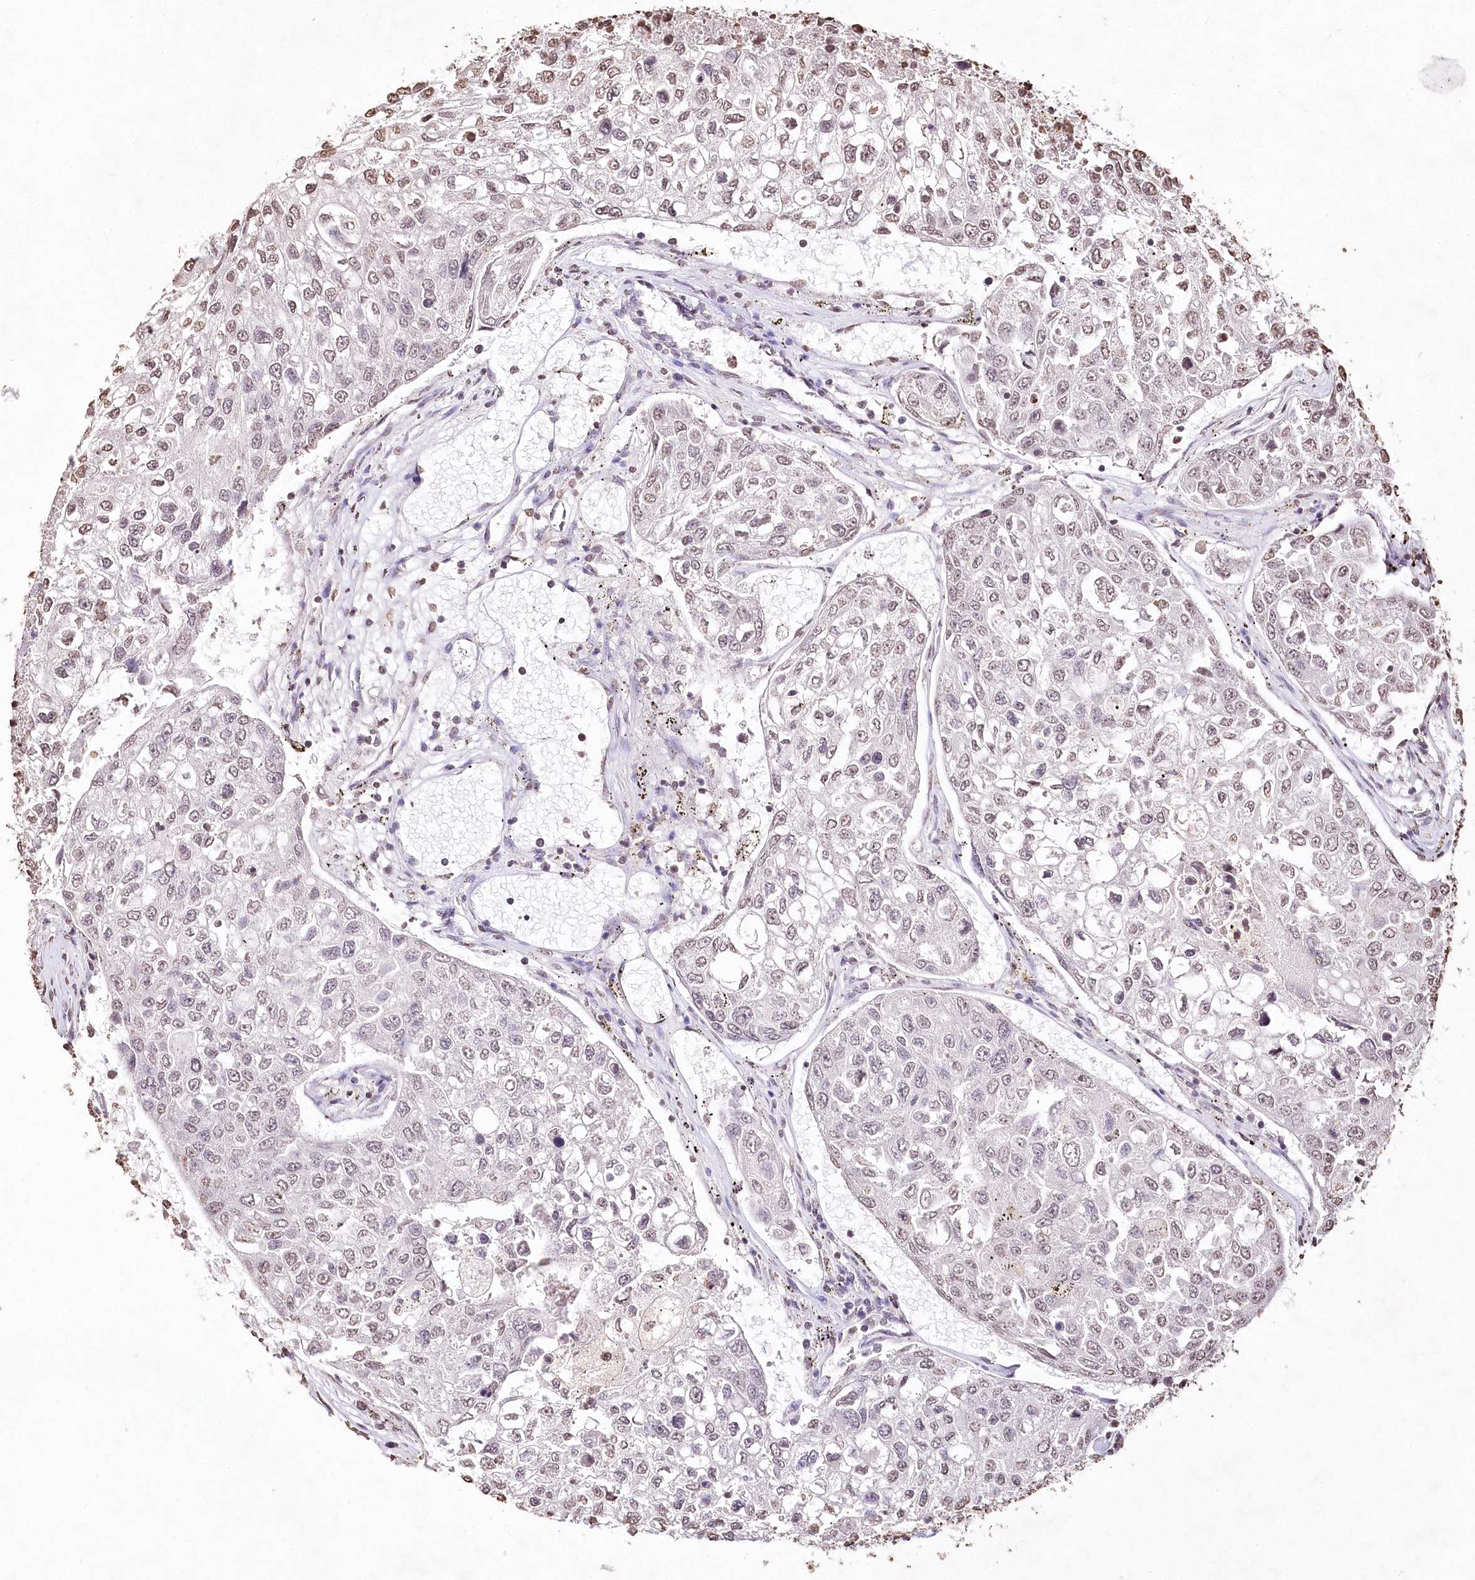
{"staining": {"intensity": "weak", "quantity": ">75%", "location": "nuclear"}, "tissue": "urothelial cancer", "cell_type": "Tumor cells", "image_type": "cancer", "snomed": [{"axis": "morphology", "description": "Urothelial carcinoma, High grade"}, {"axis": "topography", "description": "Lymph node"}, {"axis": "topography", "description": "Urinary bladder"}], "caption": "An IHC micrograph of tumor tissue is shown. Protein staining in brown highlights weak nuclear positivity in urothelial carcinoma (high-grade) within tumor cells. The protein of interest is shown in brown color, while the nuclei are stained blue.", "gene": "DMXL1", "patient": {"sex": "male", "age": 51}}